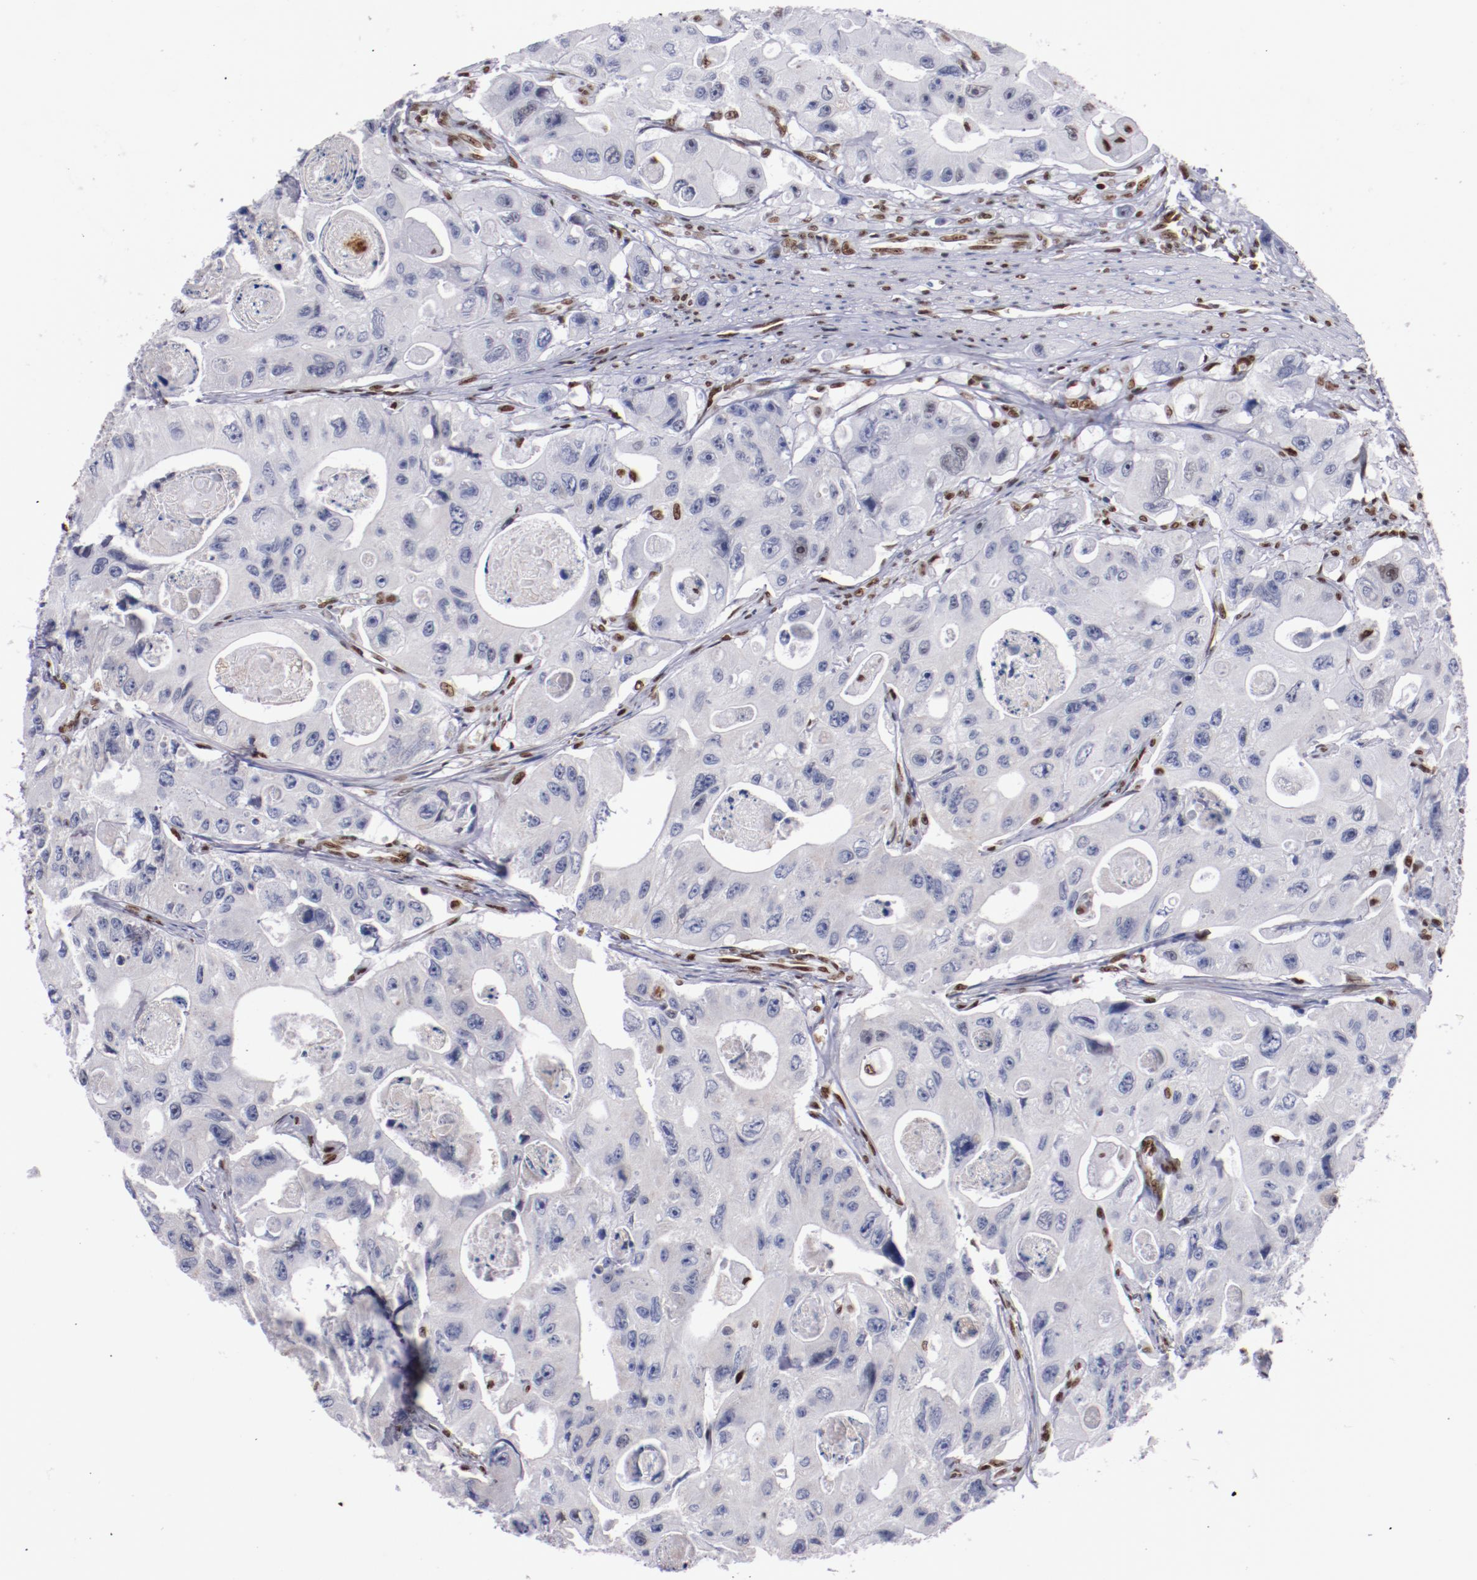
{"staining": {"intensity": "negative", "quantity": "none", "location": "none"}, "tissue": "colorectal cancer", "cell_type": "Tumor cells", "image_type": "cancer", "snomed": [{"axis": "morphology", "description": "Adenocarcinoma, NOS"}, {"axis": "topography", "description": "Colon"}], "caption": "Tumor cells are negative for brown protein staining in colorectal adenocarcinoma.", "gene": "IFI16", "patient": {"sex": "female", "age": 46}}